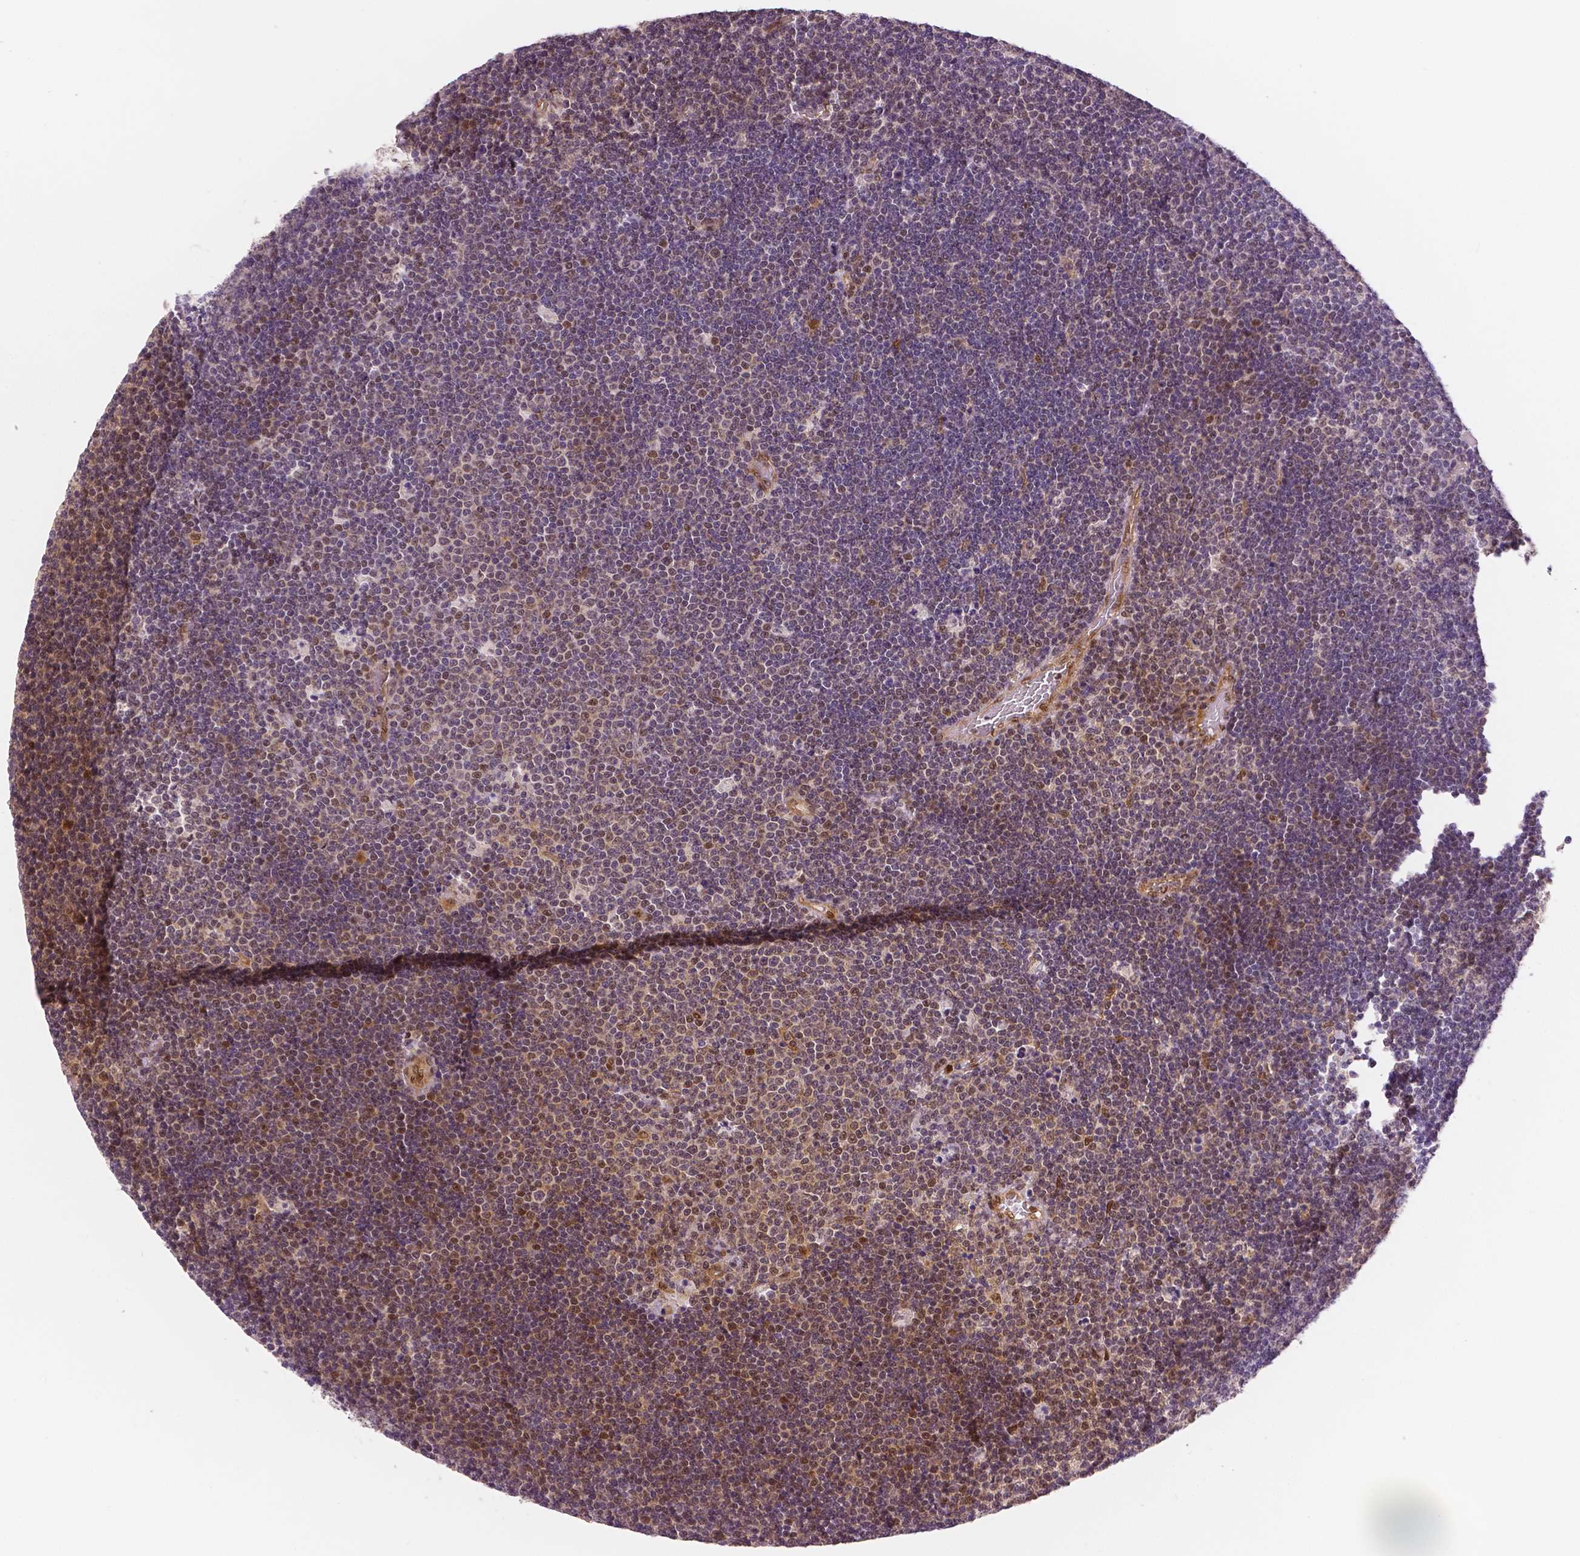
{"staining": {"intensity": "moderate", "quantity": "25%-75%", "location": "cytoplasmic/membranous"}, "tissue": "lymphoma", "cell_type": "Tumor cells", "image_type": "cancer", "snomed": [{"axis": "morphology", "description": "Malignant lymphoma, non-Hodgkin's type, Low grade"}, {"axis": "topography", "description": "Brain"}], "caption": "Moderate cytoplasmic/membranous positivity is appreciated in approximately 25%-75% of tumor cells in malignant lymphoma, non-Hodgkin's type (low-grade). The staining was performed using DAB (3,3'-diaminobenzidine) to visualize the protein expression in brown, while the nuclei were stained in blue with hematoxylin (Magnification: 20x).", "gene": "STAT3", "patient": {"sex": "female", "age": 66}}